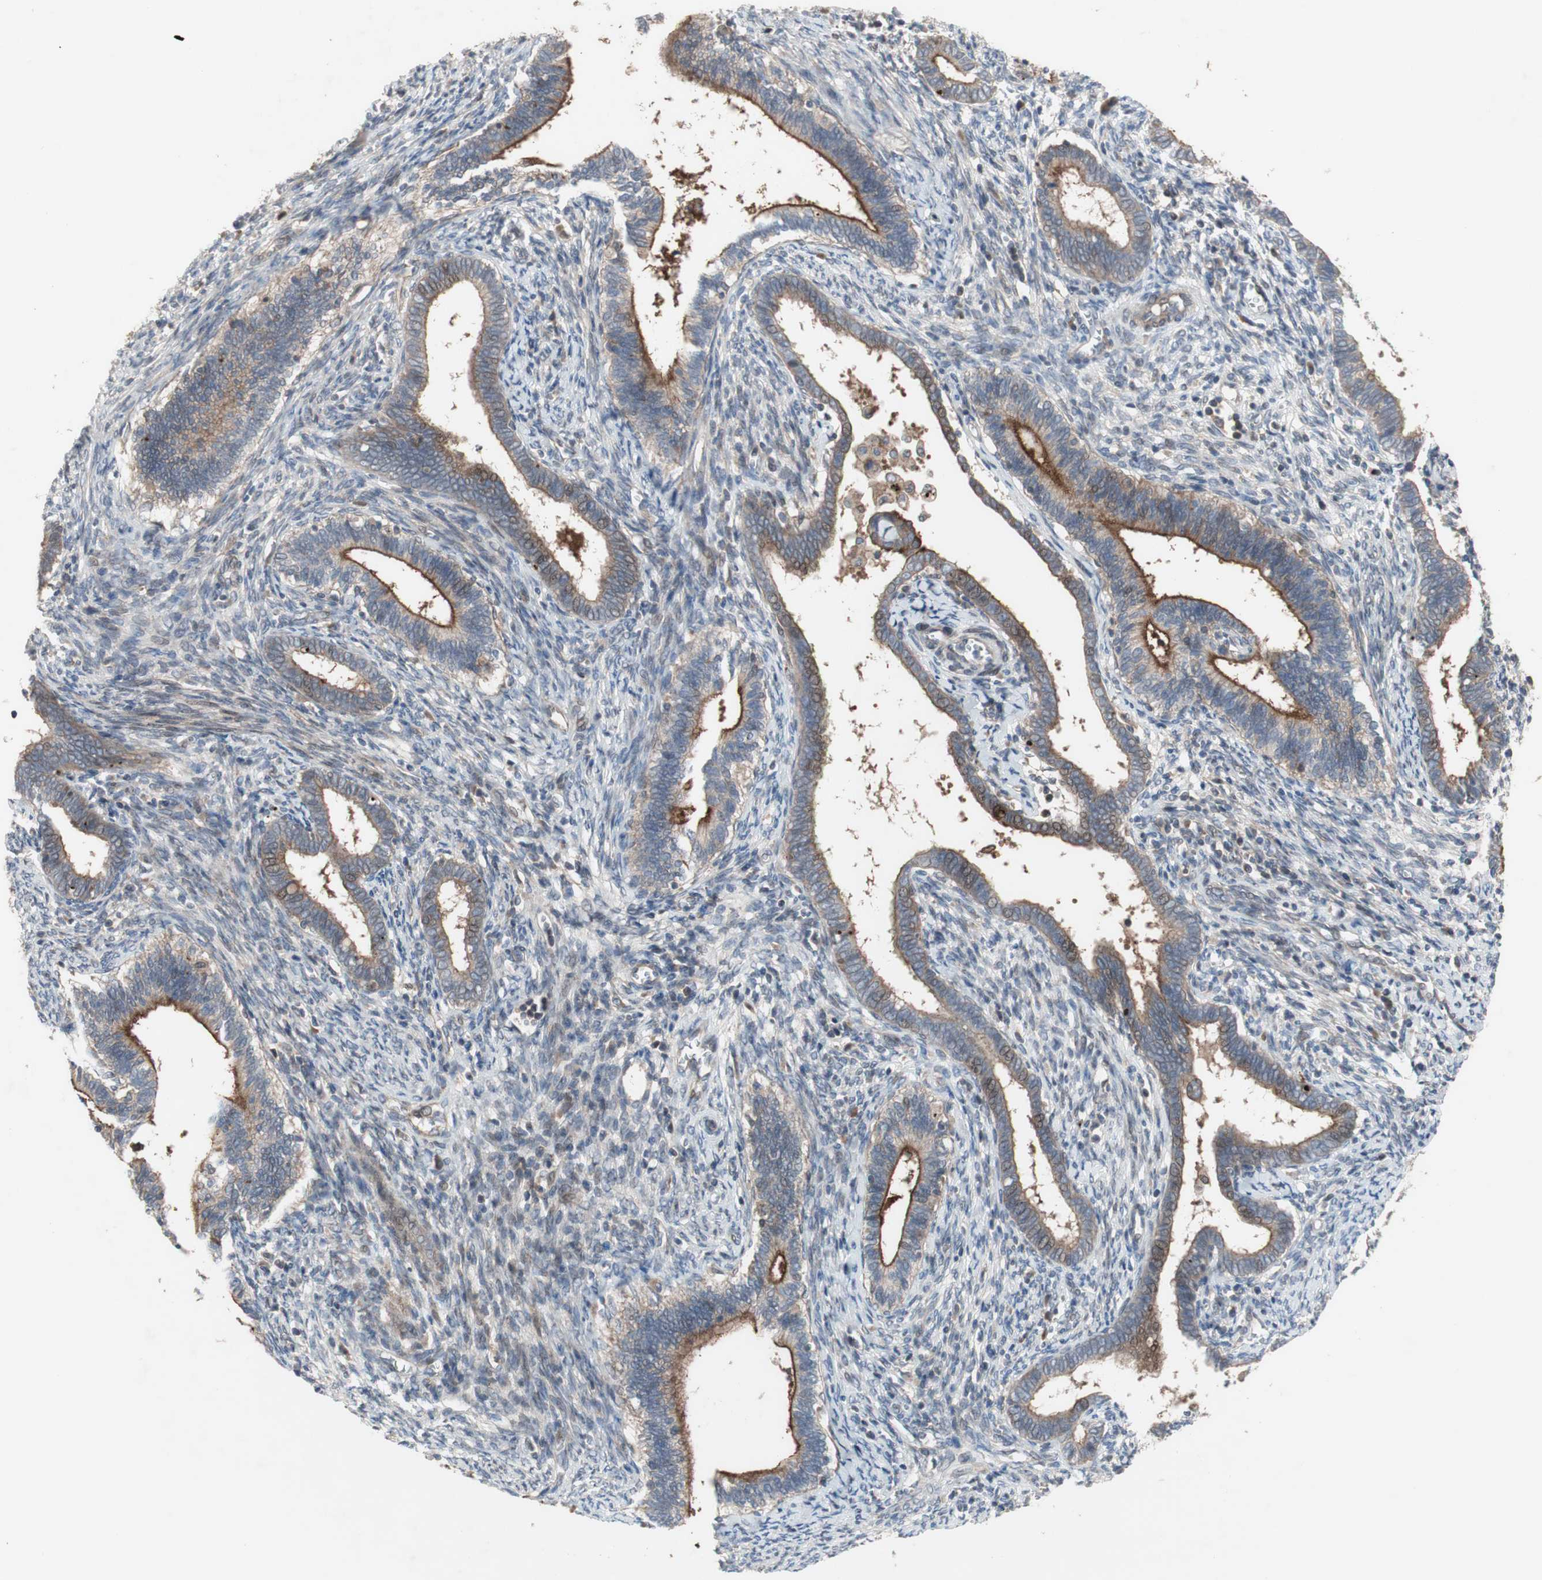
{"staining": {"intensity": "weak", "quantity": ">75%", "location": "cytoplasmic/membranous"}, "tissue": "cervical cancer", "cell_type": "Tumor cells", "image_type": "cancer", "snomed": [{"axis": "morphology", "description": "Adenocarcinoma, NOS"}, {"axis": "topography", "description": "Cervix"}], "caption": "Human adenocarcinoma (cervical) stained with a brown dye demonstrates weak cytoplasmic/membranous positive expression in about >75% of tumor cells.", "gene": "OAZ1", "patient": {"sex": "female", "age": 44}}